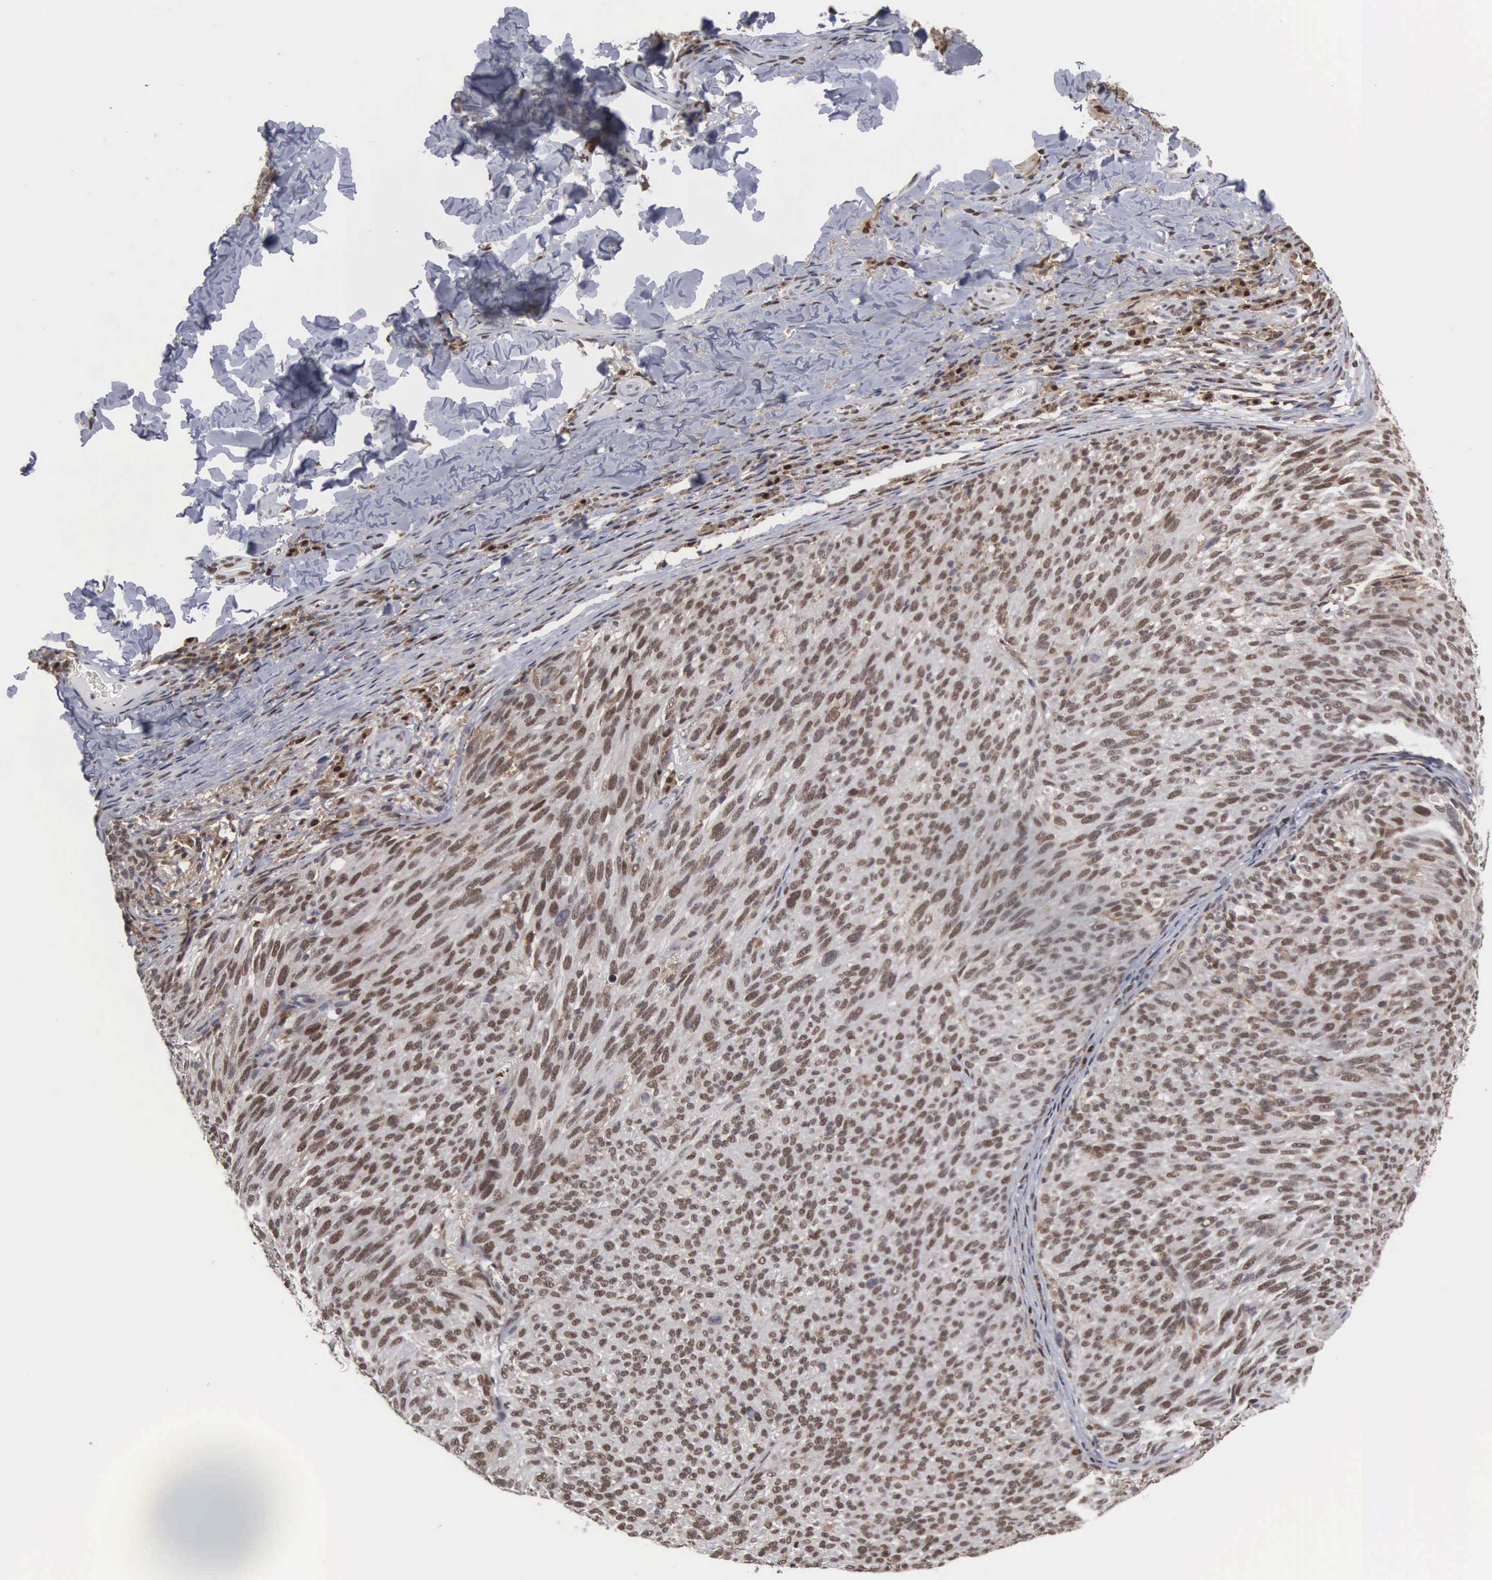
{"staining": {"intensity": "moderate", "quantity": ">75%", "location": "nuclear"}, "tissue": "melanoma", "cell_type": "Tumor cells", "image_type": "cancer", "snomed": [{"axis": "morphology", "description": "Malignant melanoma, NOS"}, {"axis": "topography", "description": "Skin"}], "caption": "Melanoma stained with a brown dye exhibits moderate nuclear positive staining in about >75% of tumor cells.", "gene": "TRMT5", "patient": {"sex": "male", "age": 76}}